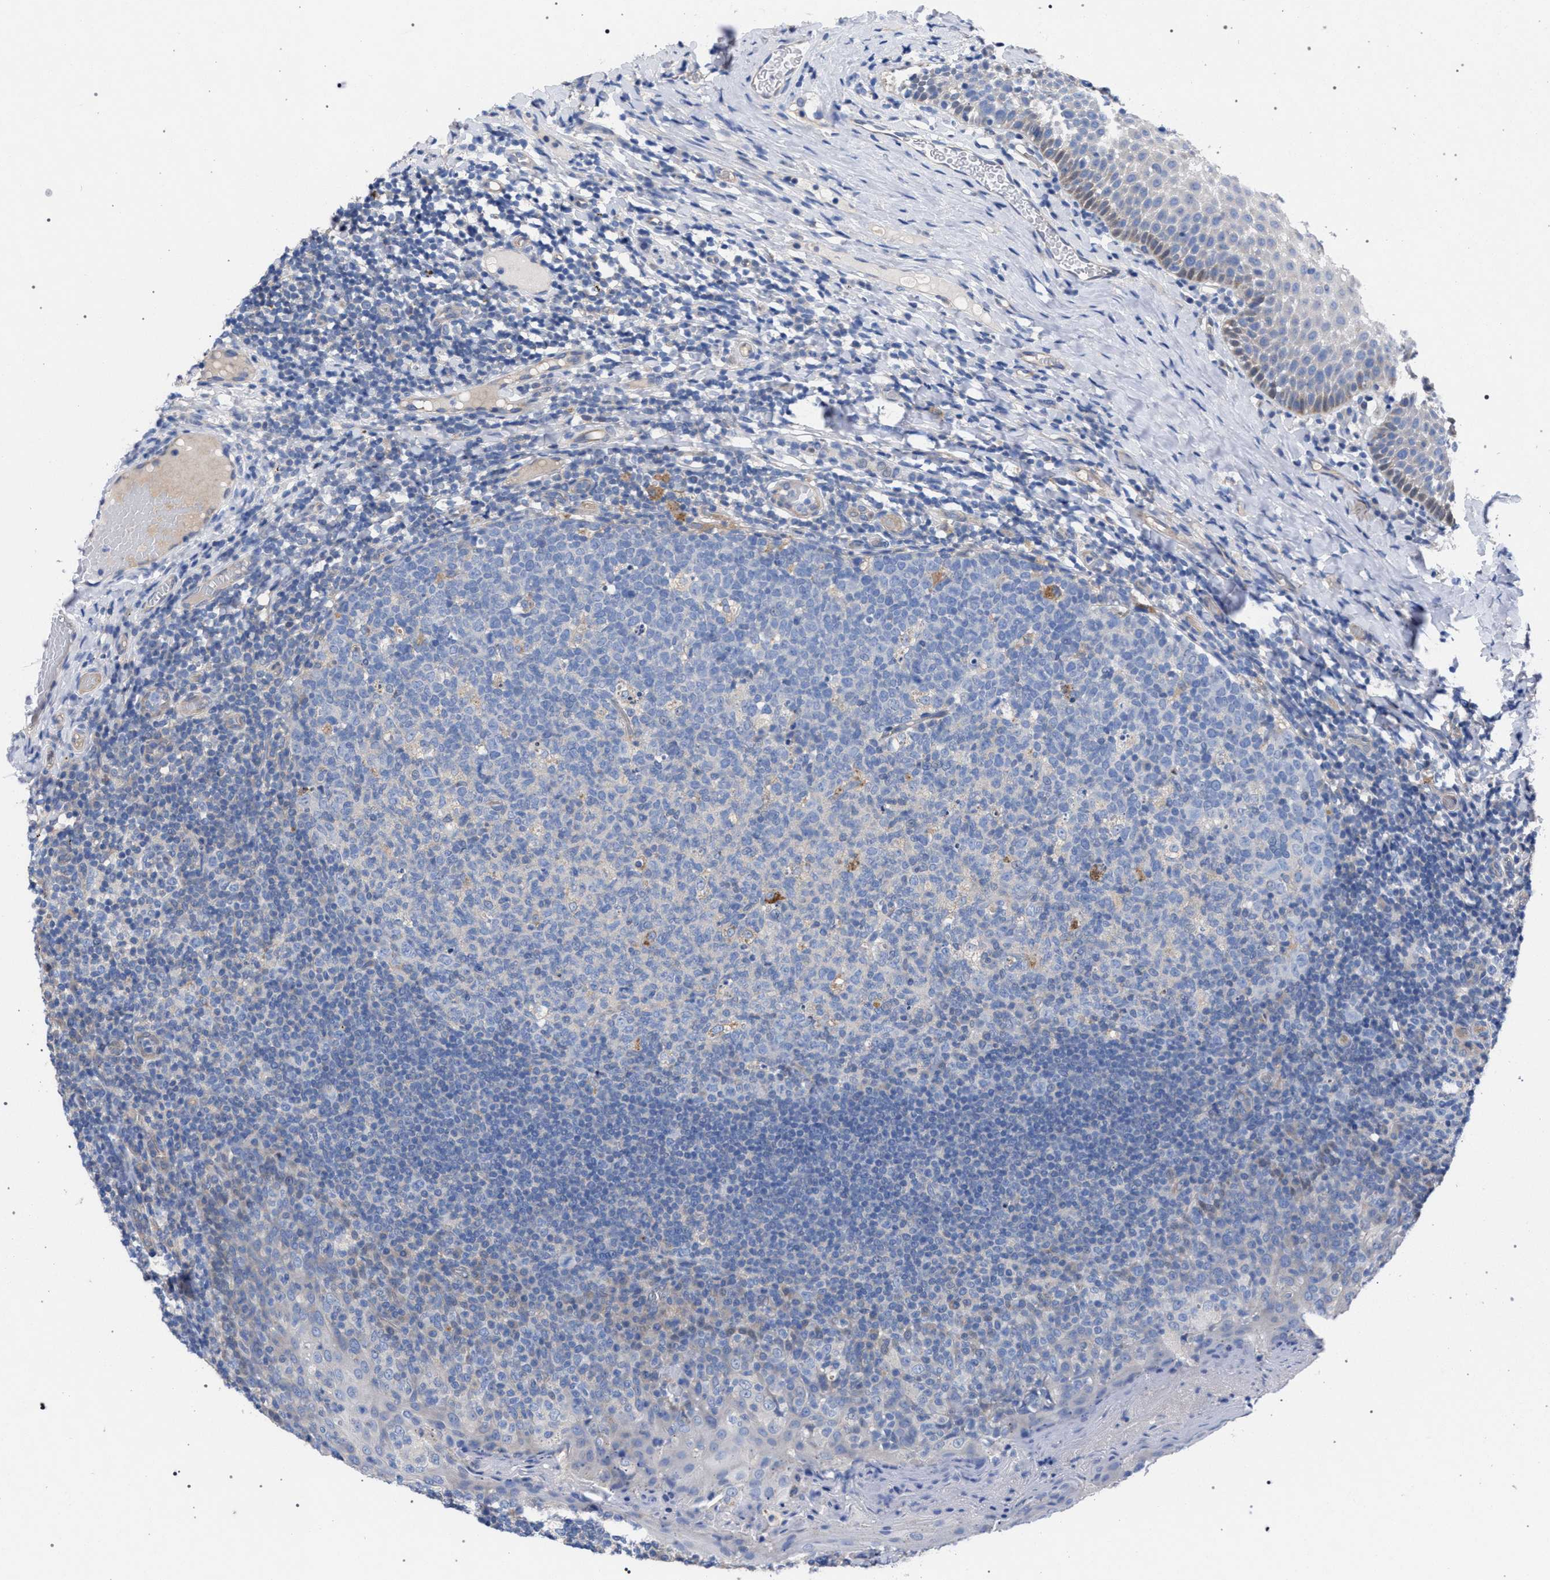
{"staining": {"intensity": "weak", "quantity": "<25%", "location": "cytoplasmic/membranous"}, "tissue": "tonsil", "cell_type": "Germinal center cells", "image_type": "normal", "snomed": [{"axis": "morphology", "description": "Normal tissue, NOS"}, {"axis": "topography", "description": "Tonsil"}], "caption": "An immunohistochemistry micrograph of normal tonsil is shown. There is no staining in germinal center cells of tonsil. (DAB (3,3'-diaminobenzidine) immunohistochemistry (IHC) visualized using brightfield microscopy, high magnification).", "gene": "GMPR", "patient": {"sex": "female", "age": 19}}